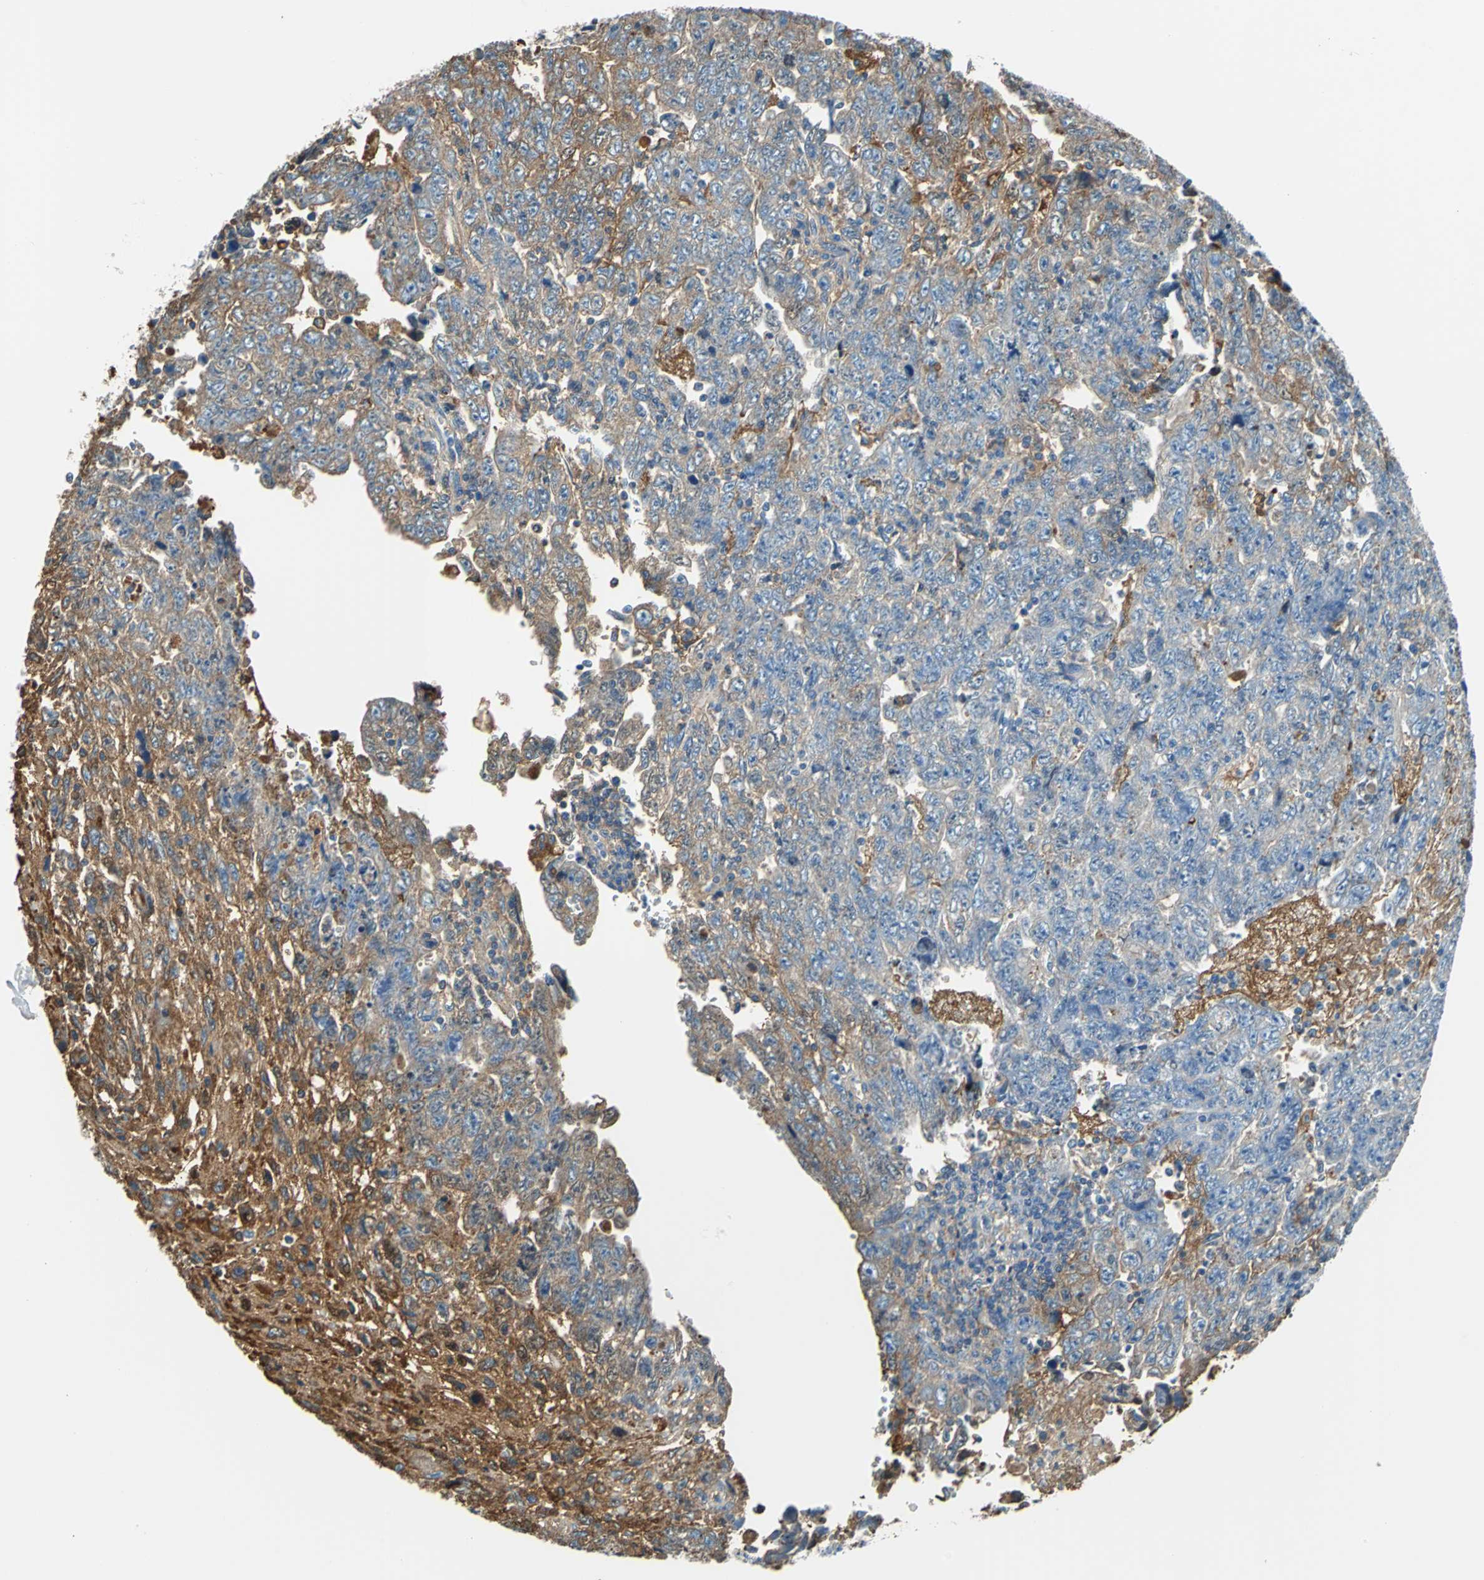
{"staining": {"intensity": "moderate", "quantity": "25%-75%", "location": "cytoplasmic/membranous"}, "tissue": "testis cancer", "cell_type": "Tumor cells", "image_type": "cancer", "snomed": [{"axis": "morphology", "description": "Carcinoma, Embryonal, NOS"}, {"axis": "topography", "description": "Testis"}], "caption": "High-magnification brightfield microscopy of embryonal carcinoma (testis) stained with DAB (brown) and counterstained with hematoxylin (blue). tumor cells exhibit moderate cytoplasmic/membranous positivity is present in approximately25%-75% of cells.", "gene": "ALB", "patient": {"sex": "male", "age": 28}}